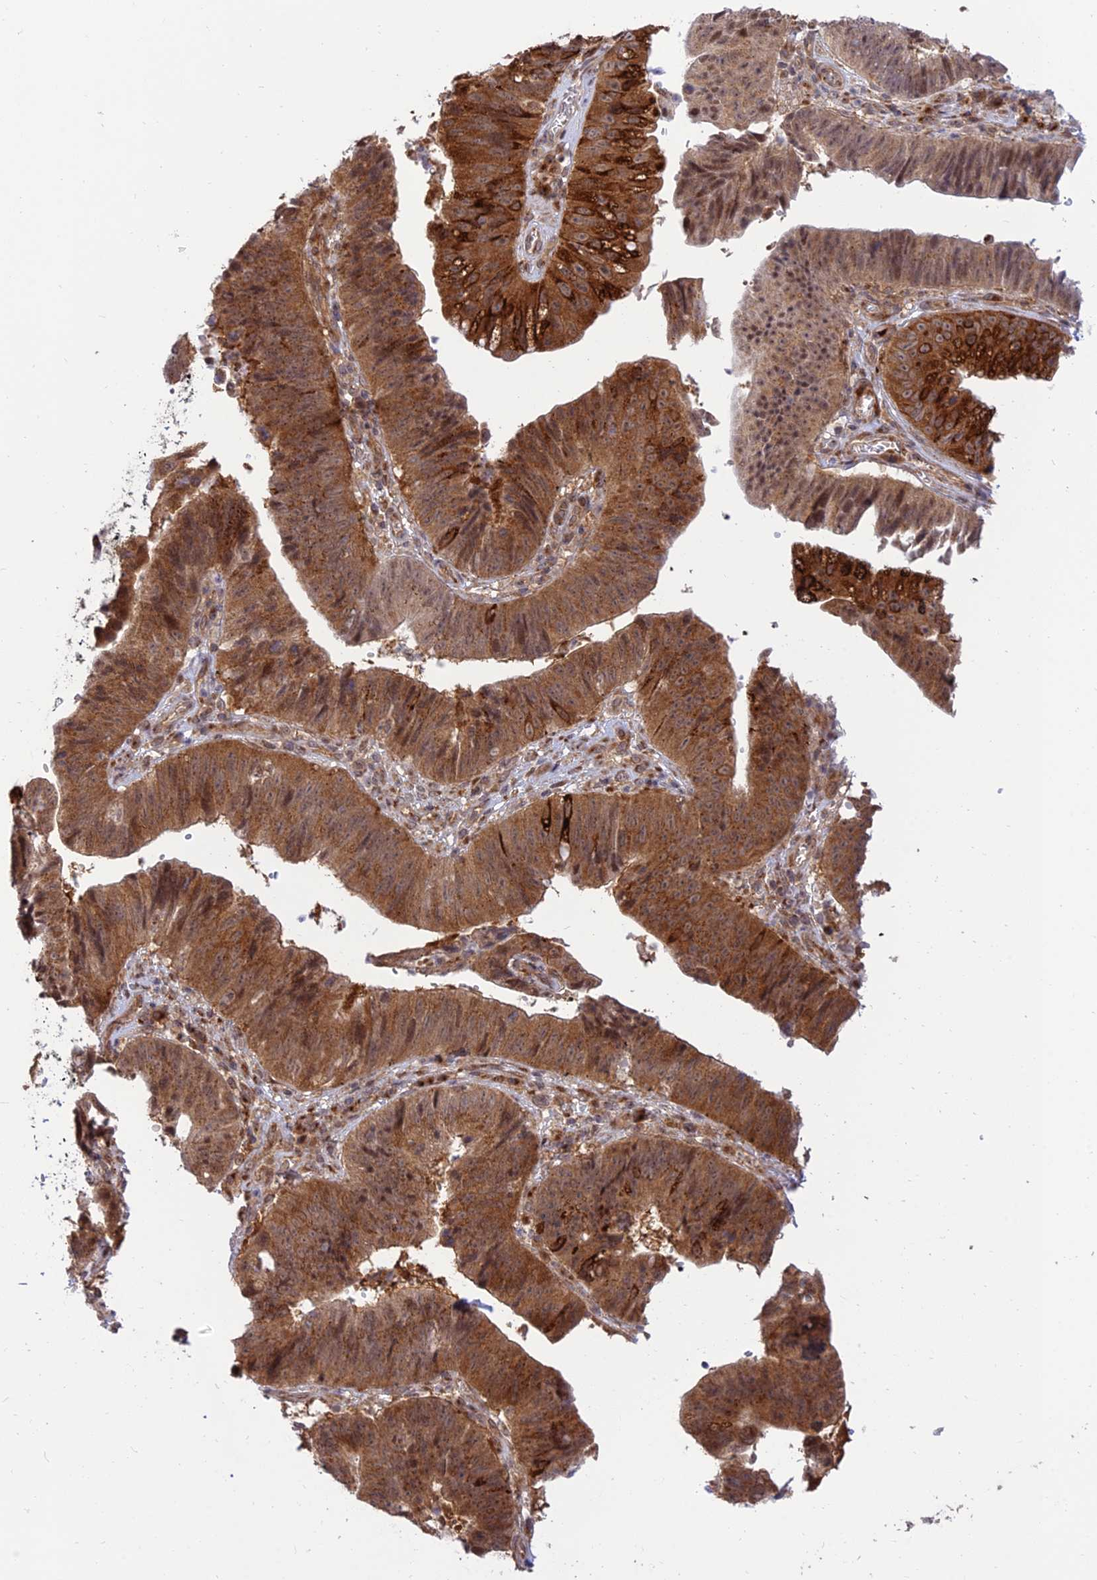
{"staining": {"intensity": "moderate", "quantity": ">75%", "location": "cytoplasmic/membranous"}, "tissue": "stomach cancer", "cell_type": "Tumor cells", "image_type": "cancer", "snomed": [{"axis": "morphology", "description": "Adenocarcinoma, NOS"}, {"axis": "topography", "description": "Stomach"}], "caption": "Protein staining of adenocarcinoma (stomach) tissue exhibits moderate cytoplasmic/membranous expression in approximately >75% of tumor cells. (IHC, brightfield microscopy, high magnification).", "gene": "GOLGA3", "patient": {"sex": "male", "age": 59}}